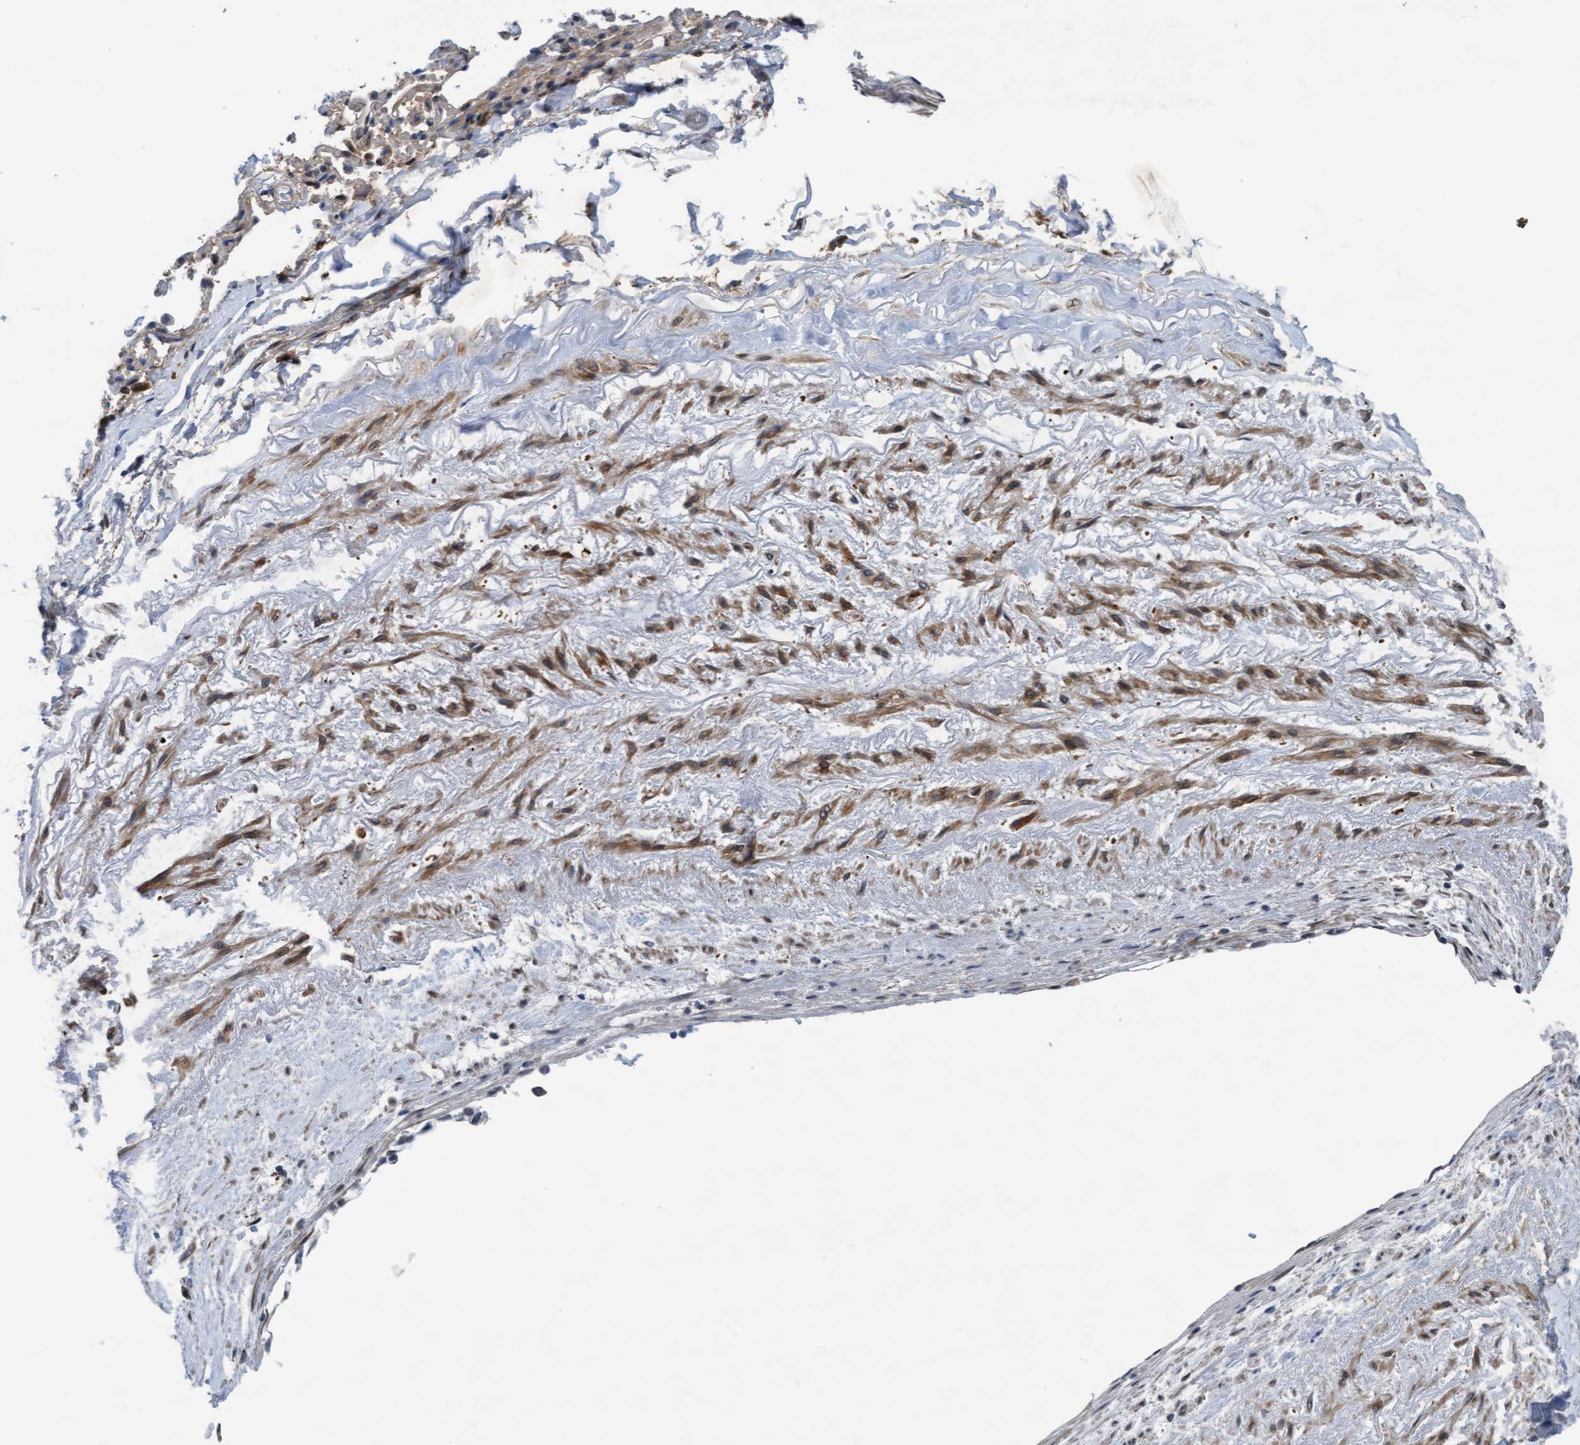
{"staining": {"intensity": "weak", "quantity": ">75%", "location": "cytoplasmic/membranous"}, "tissue": "adipose tissue", "cell_type": "Adipocytes", "image_type": "normal", "snomed": [{"axis": "morphology", "description": "Normal tissue, NOS"}, {"axis": "topography", "description": "Cartilage tissue"}, {"axis": "topography", "description": "Lung"}], "caption": "Immunohistochemical staining of benign human adipose tissue exhibits low levels of weak cytoplasmic/membranous positivity in about >75% of adipocytes. The staining was performed using DAB, with brown indicating positive protein expression. Nuclei are stained blue with hematoxylin.", "gene": "PLCD1", "patient": {"sex": "female", "age": 77}}